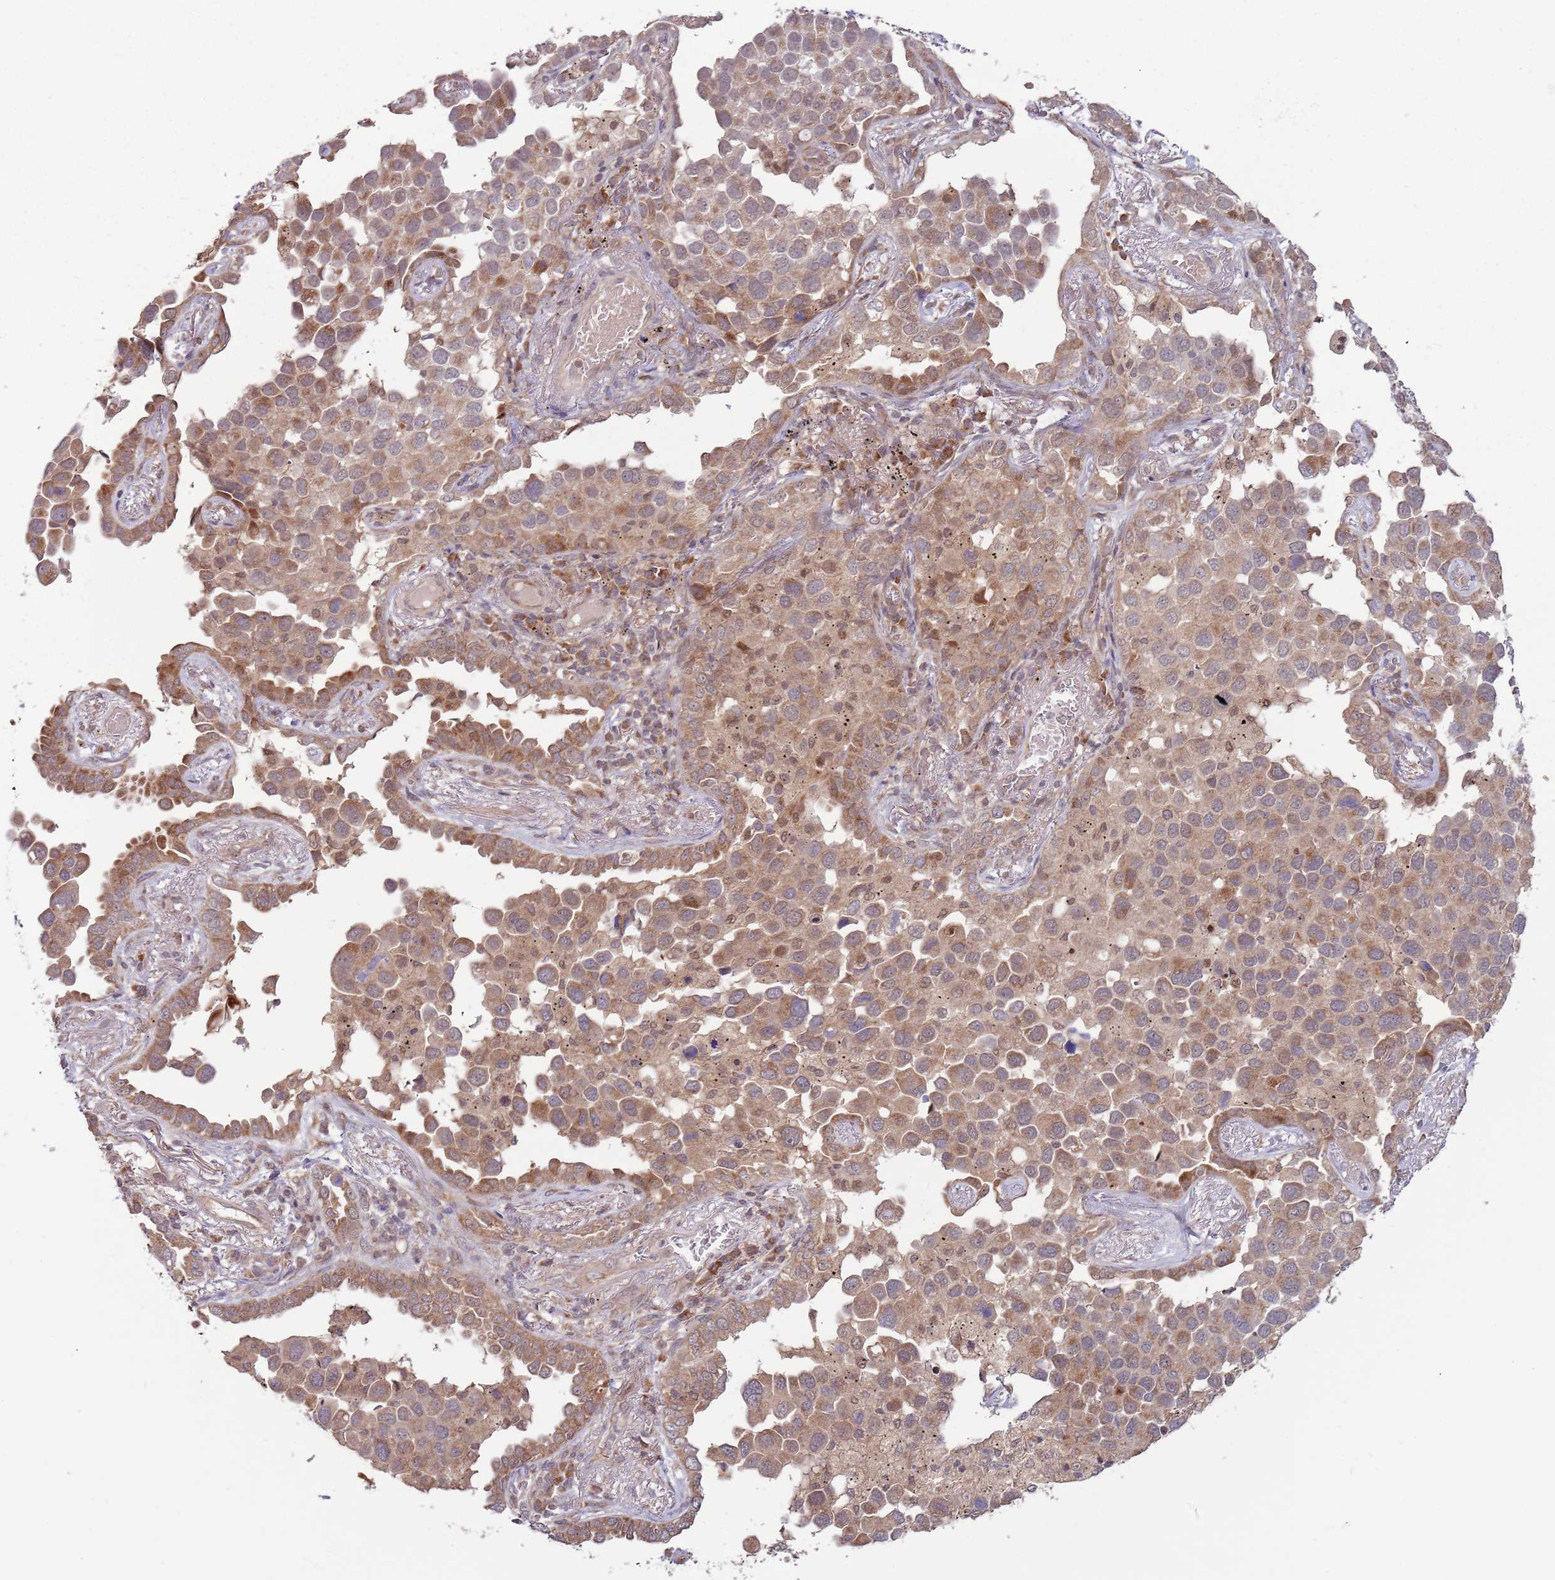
{"staining": {"intensity": "moderate", "quantity": ">75%", "location": "cytoplasmic/membranous"}, "tissue": "lung cancer", "cell_type": "Tumor cells", "image_type": "cancer", "snomed": [{"axis": "morphology", "description": "Adenocarcinoma, NOS"}, {"axis": "topography", "description": "Lung"}], "caption": "Adenocarcinoma (lung) stained with DAB IHC reveals medium levels of moderate cytoplasmic/membranous positivity in approximately >75% of tumor cells. (IHC, brightfield microscopy, high magnification).", "gene": "RNF181", "patient": {"sex": "male", "age": 67}}